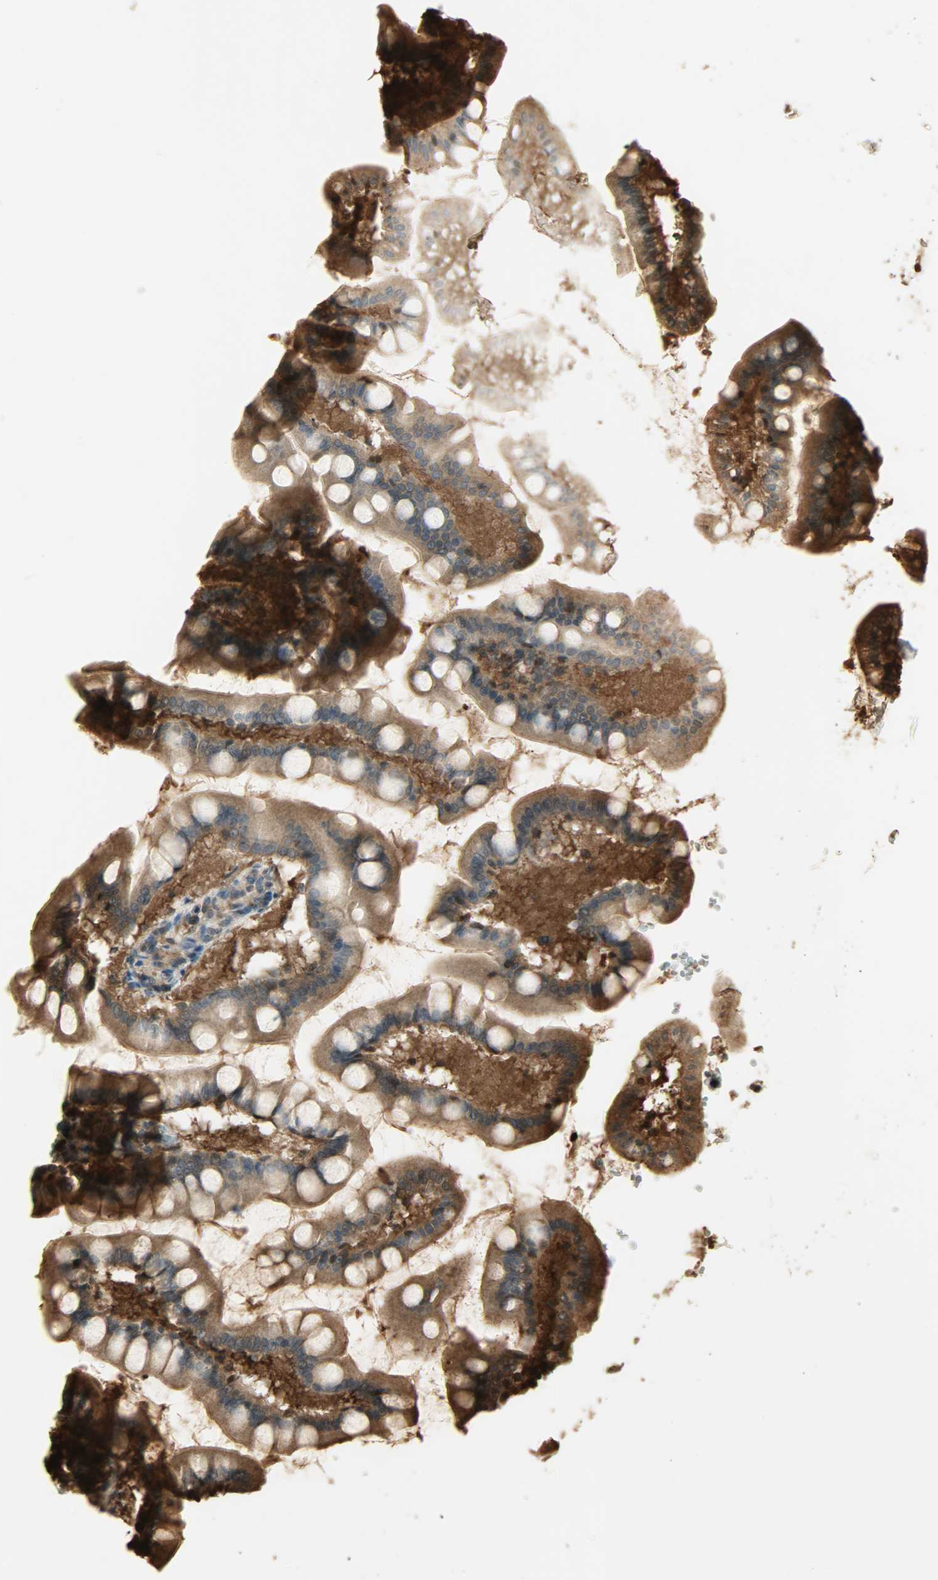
{"staining": {"intensity": "strong", "quantity": ">75%", "location": "cytoplasmic/membranous"}, "tissue": "small intestine", "cell_type": "Glandular cells", "image_type": "normal", "snomed": [{"axis": "morphology", "description": "Normal tissue, NOS"}, {"axis": "topography", "description": "Small intestine"}], "caption": "The immunohistochemical stain highlights strong cytoplasmic/membranous staining in glandular cells of normal small intestine. The staining was performed using DAB to visualize the protein expression in brown, while the nuclei were stained in blue with hematoxylin (Magnification: 20x).", "gene": "YWHAZ", "patient": {"sex": "male", "age": 41}}